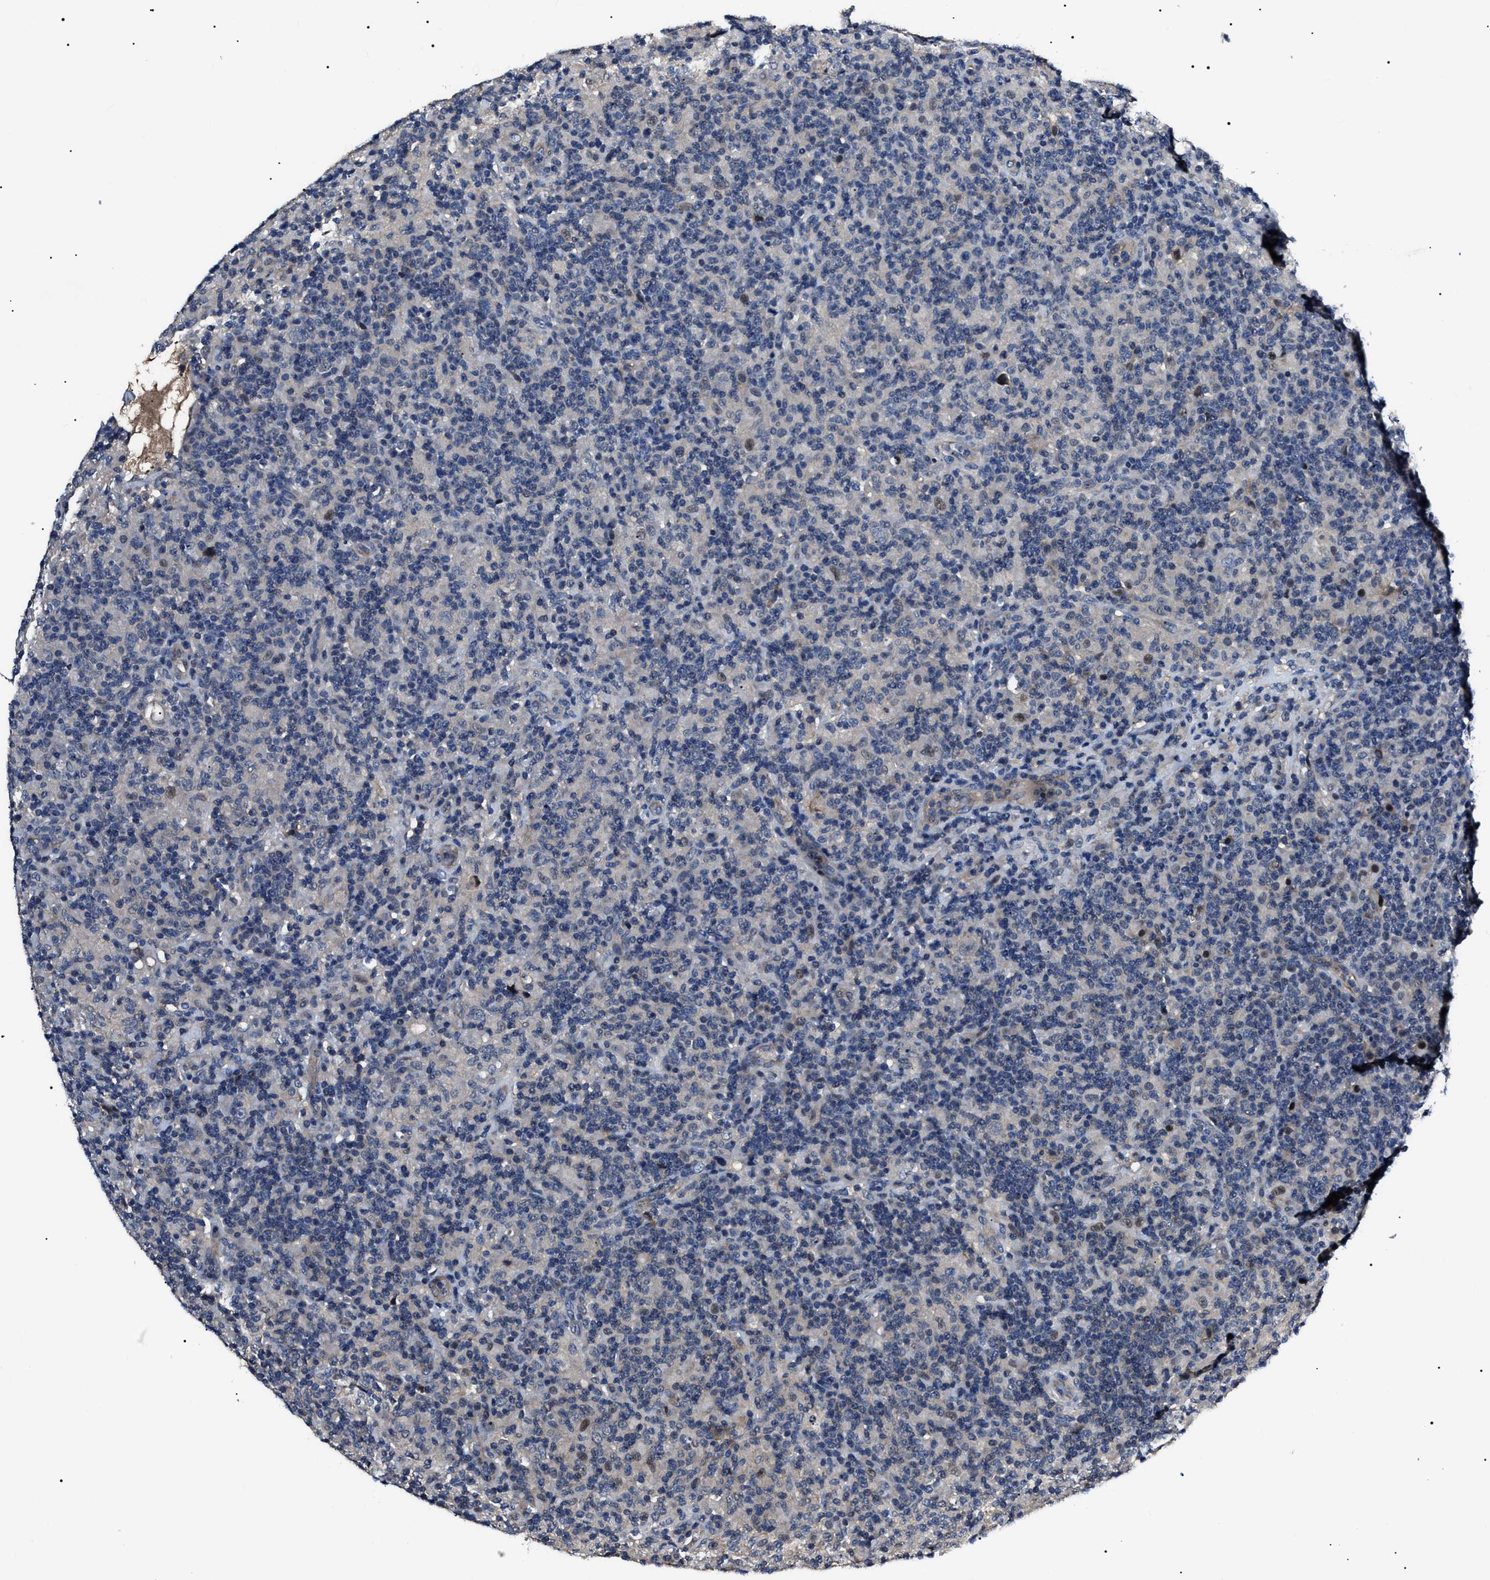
{"staining": {"intensity": "weak", "quantity": "<25%", "location": "cytoplasmic/membranous"}, "tissue": "lymphoma", "cell_type": "Tumor cells", "image_type": "cancer", "snomed": [{"axis": "morphology", "description": "Hodgkin's disease, NOS"}, {"axis": "topography", "description": "Lymph node"}], "caption": "Histopathology image shows no significant protein positivity in tumor cells of lymphoma.", "gene": "IFT81", "patient": {"sex": "male", "age": 70}}